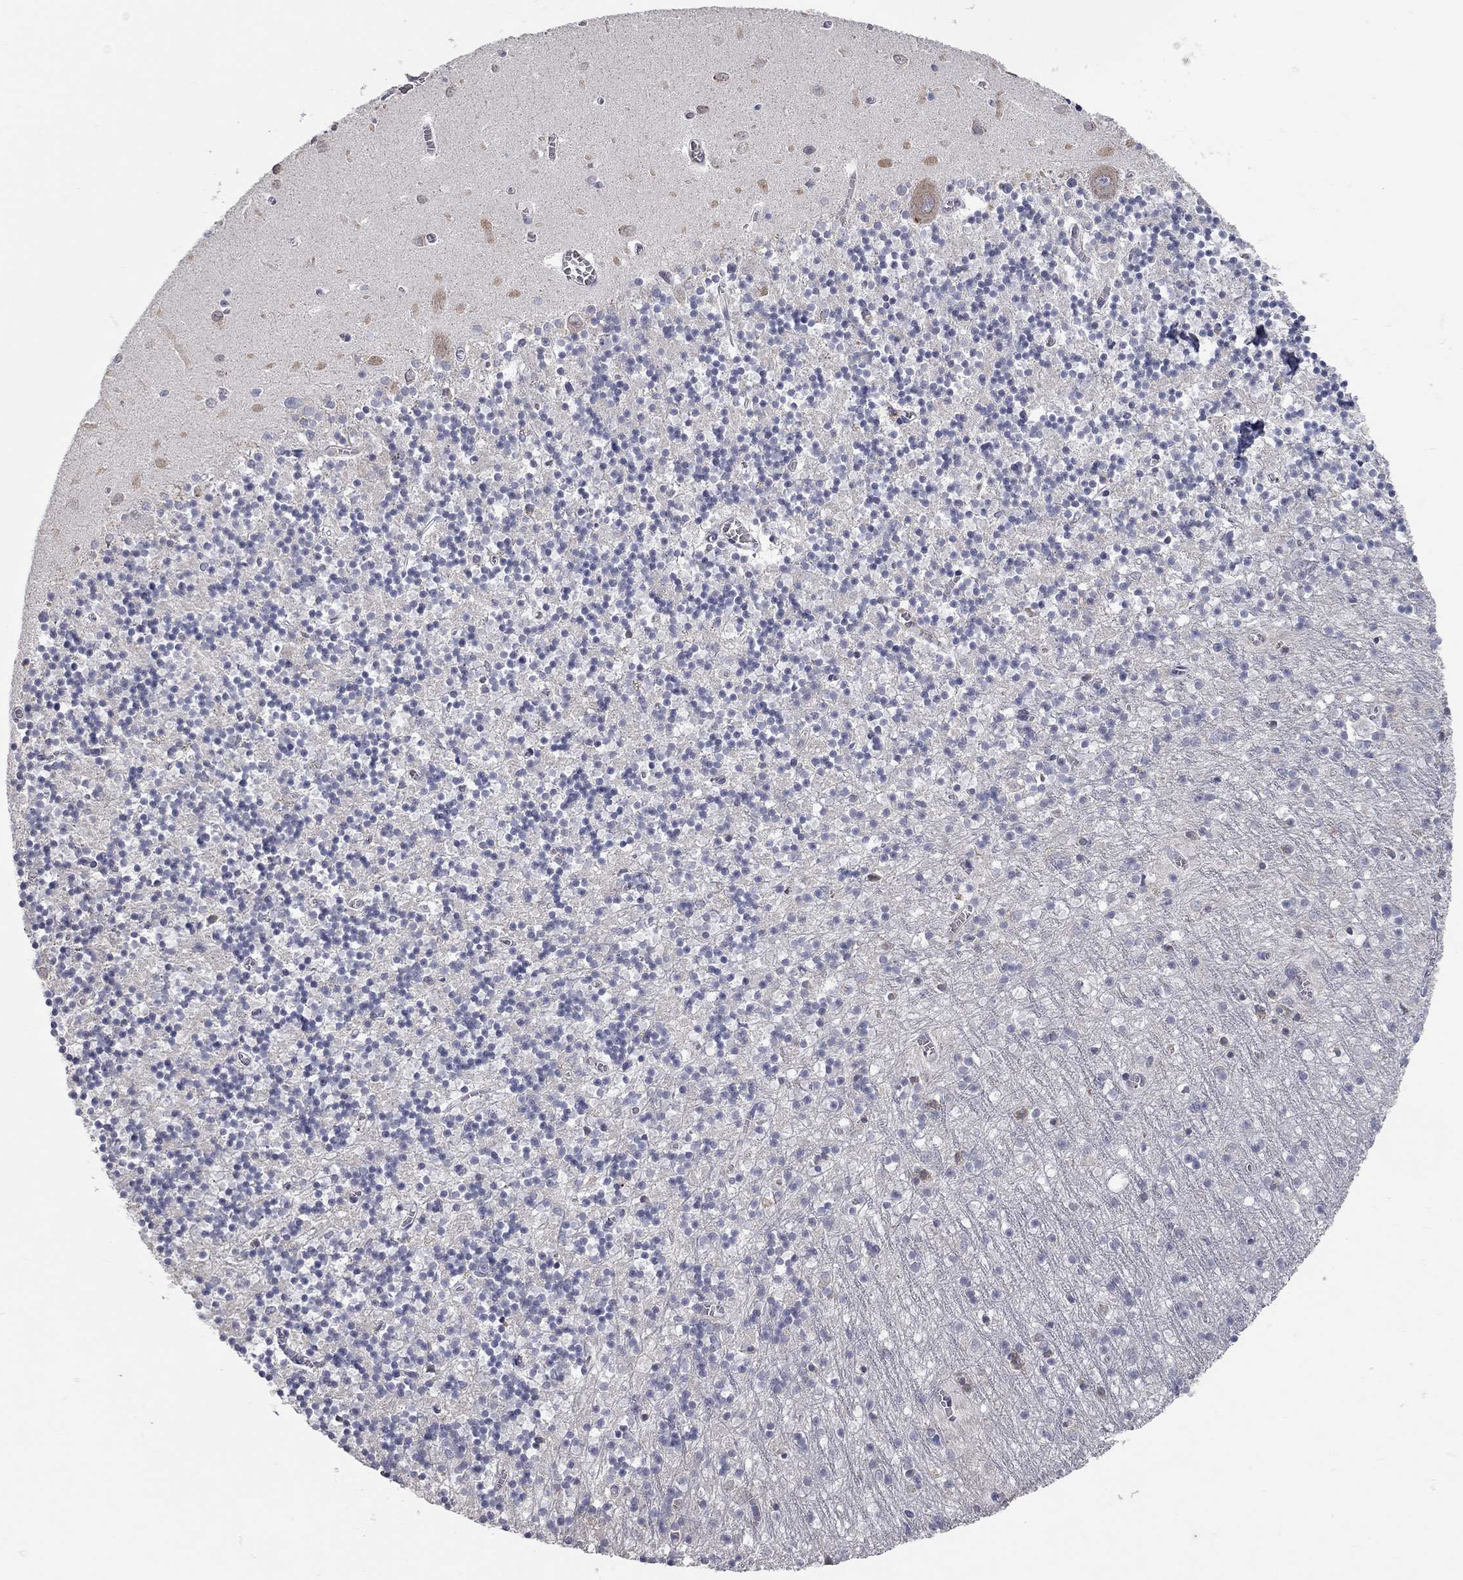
{"staining": {"intensity": "negative", "quantity": "none", "location": "none"}, "tissue": "cerebellum", "cell_type": "Cells in granular layer", "image_type": "normal", "snomed": [{"axis": "morphology", "description": "Normal tissue, NOS"}, {"axis": "topography", "description": "Cerebellum"}], "caption": "Cerebellum stained for a protein using immunohistochemistry displays no expression cells in granular layer.", "gene": "XAGE2", "patient": {"sex": "female", "age": 64}}